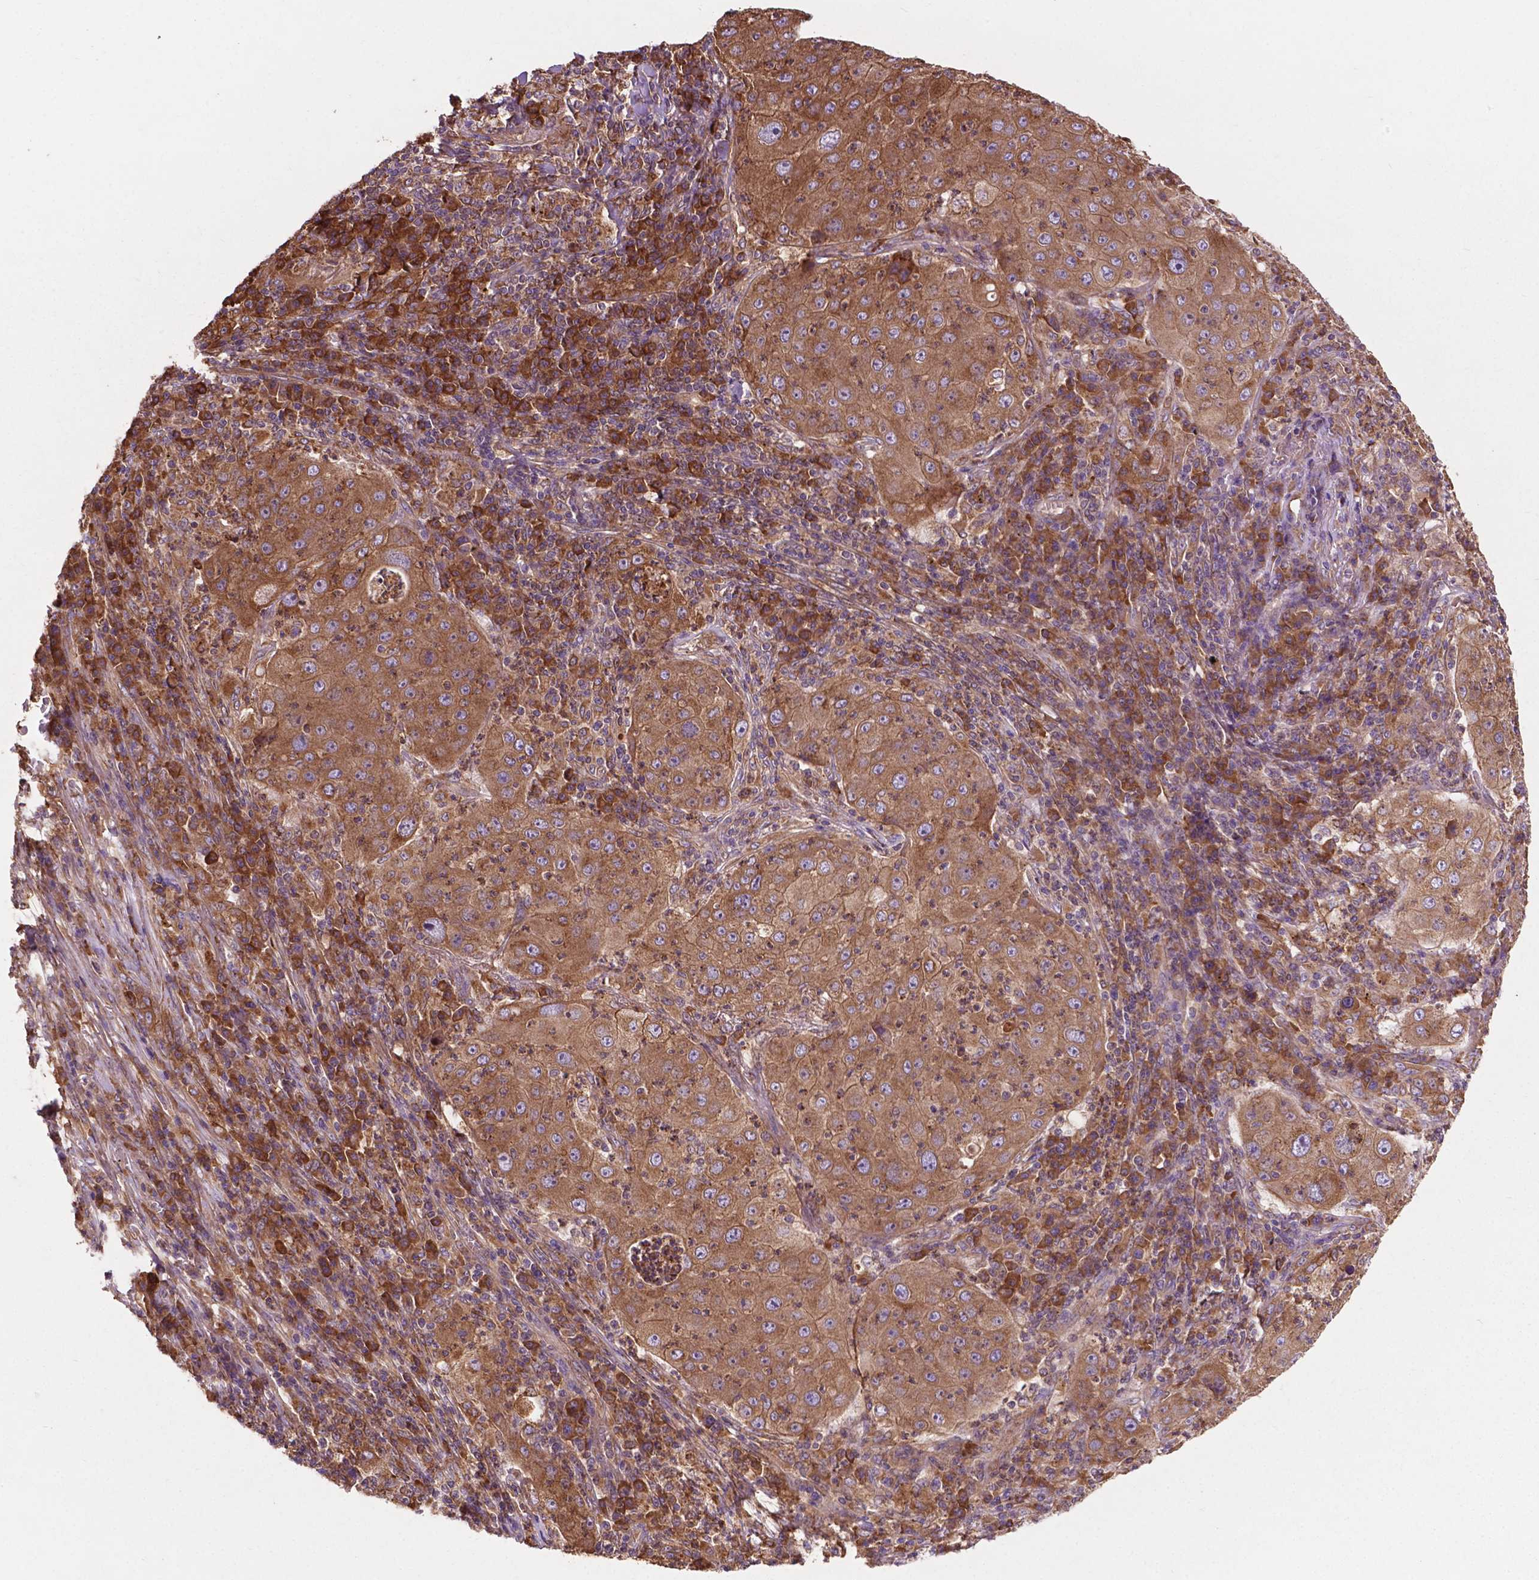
{"staining": {"intensity": "moderate", "quantity": ">75%", "location": "cytoplasmic/membranous"}, "tissue": "lung cancer", "cell_type": "Tumor cells", "image_type": "cancer", "snomed": [{"axis": "morphology", "description": "Squamous cell carcinoma, NOS"}, {"axis": "topography", "description": "Lung"}], "caption": "The photomicrograph exhibits a brown stain indicating the presence of a protein in the cytoplasmic/membranous of tumor cells in squamous cell carcinoma (lung).", "gene": "CCDC71L", "patient": {"sex": "female", "age": 59}}